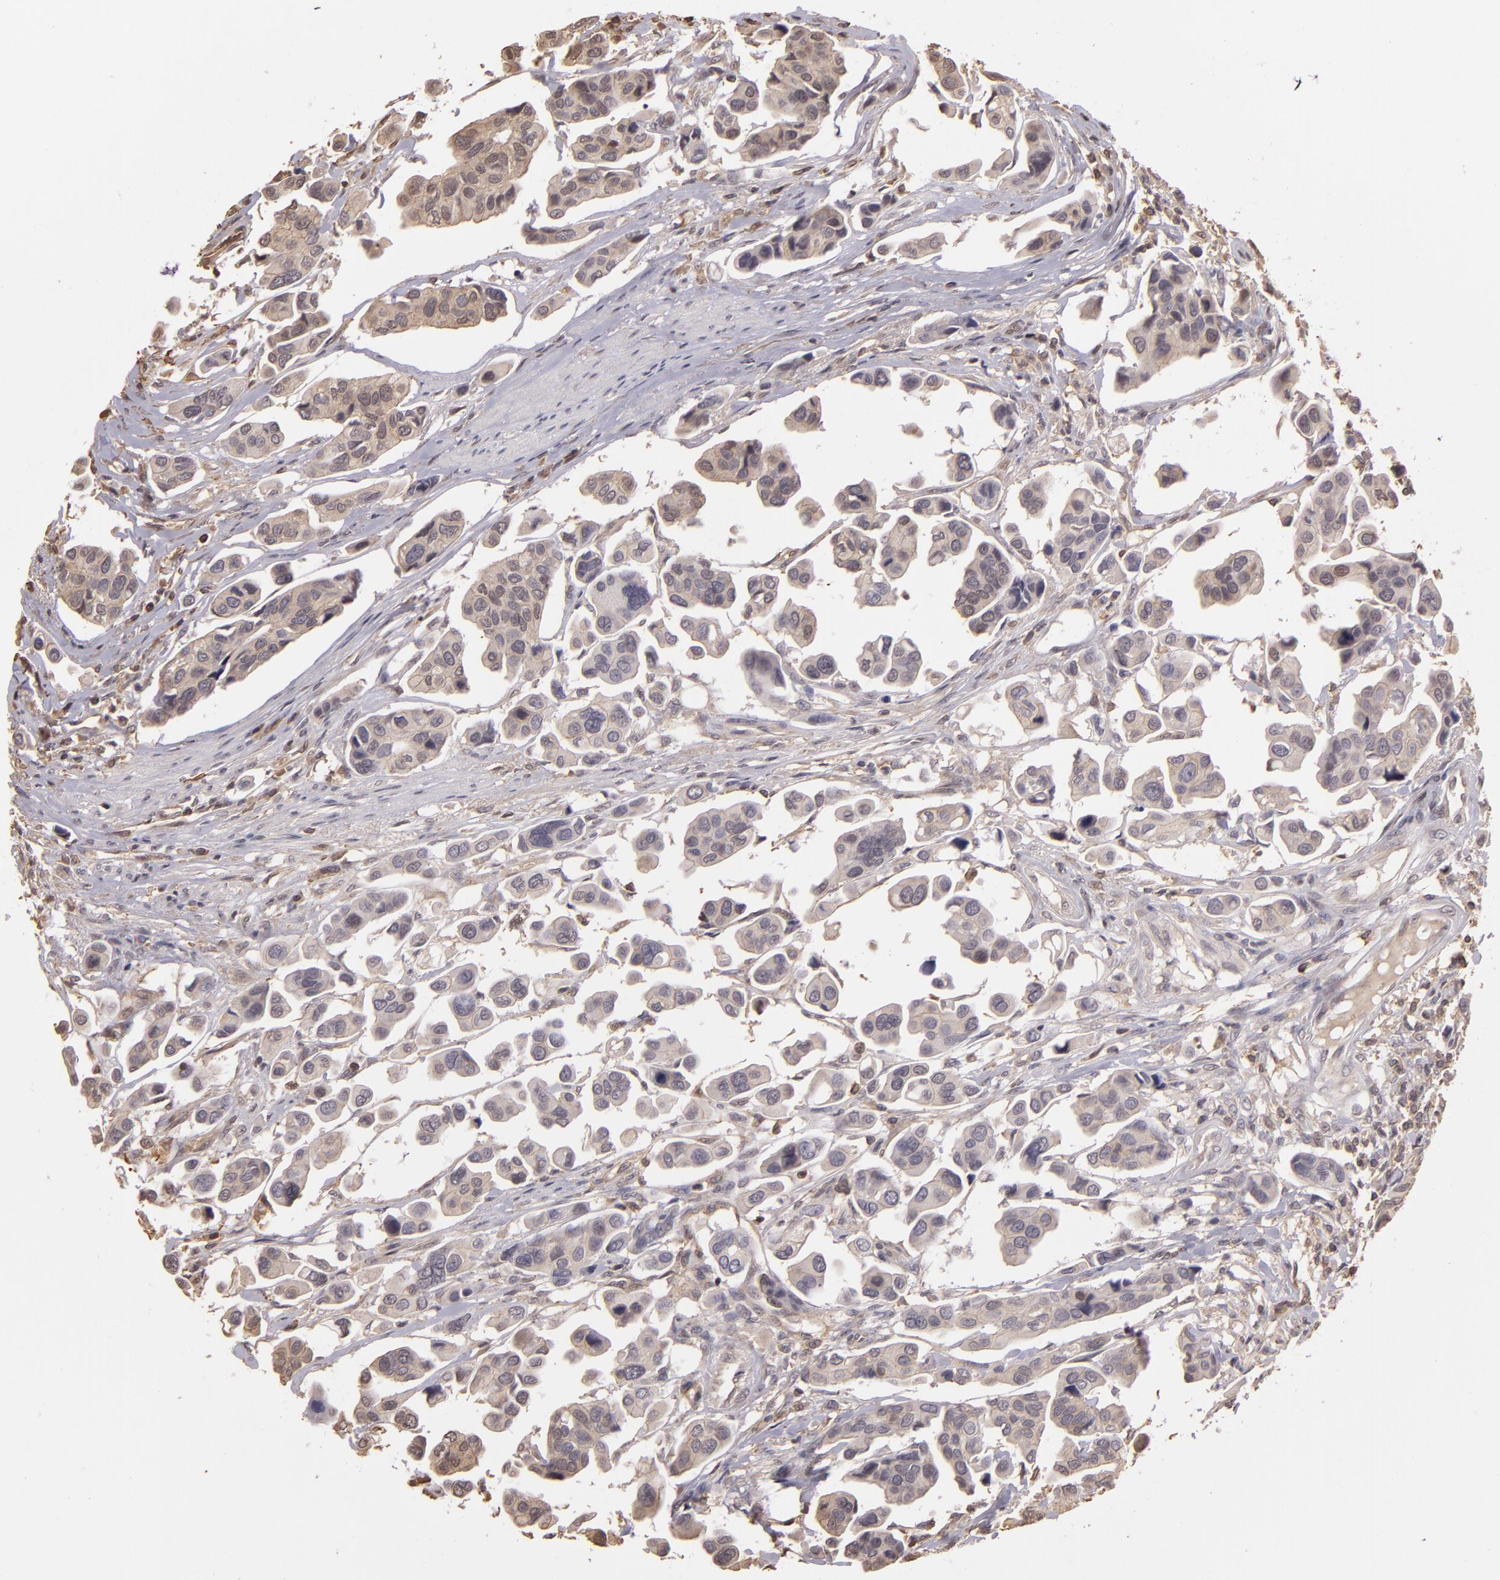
{"staining": {"intensity": "weak", "quantity": ">75%", "location": "cytoplasmic/membranous"}, "tissue": "urothelial cancer", "cell_type": "Tumor cells", "image_type": "cancer", "snomed": [{"axis": "morphology", "description": "Adenocarcinoma, NOS"}, {"axis": "topography", "description": "Urinary bladder"}], "caption": "High-magnification brightfield microscopy of adenocarcinoma stained with DAB (brown) and counterstained with hematoxylin (blue). tumor cells exhibit weak cytoplasmic/membranous expression is appreciated in about>75% of cells. (IHC, brightfield microscopy, high magnification).", "gene": "ARPC2", "patient": {"sex": "male", "age": 61}}